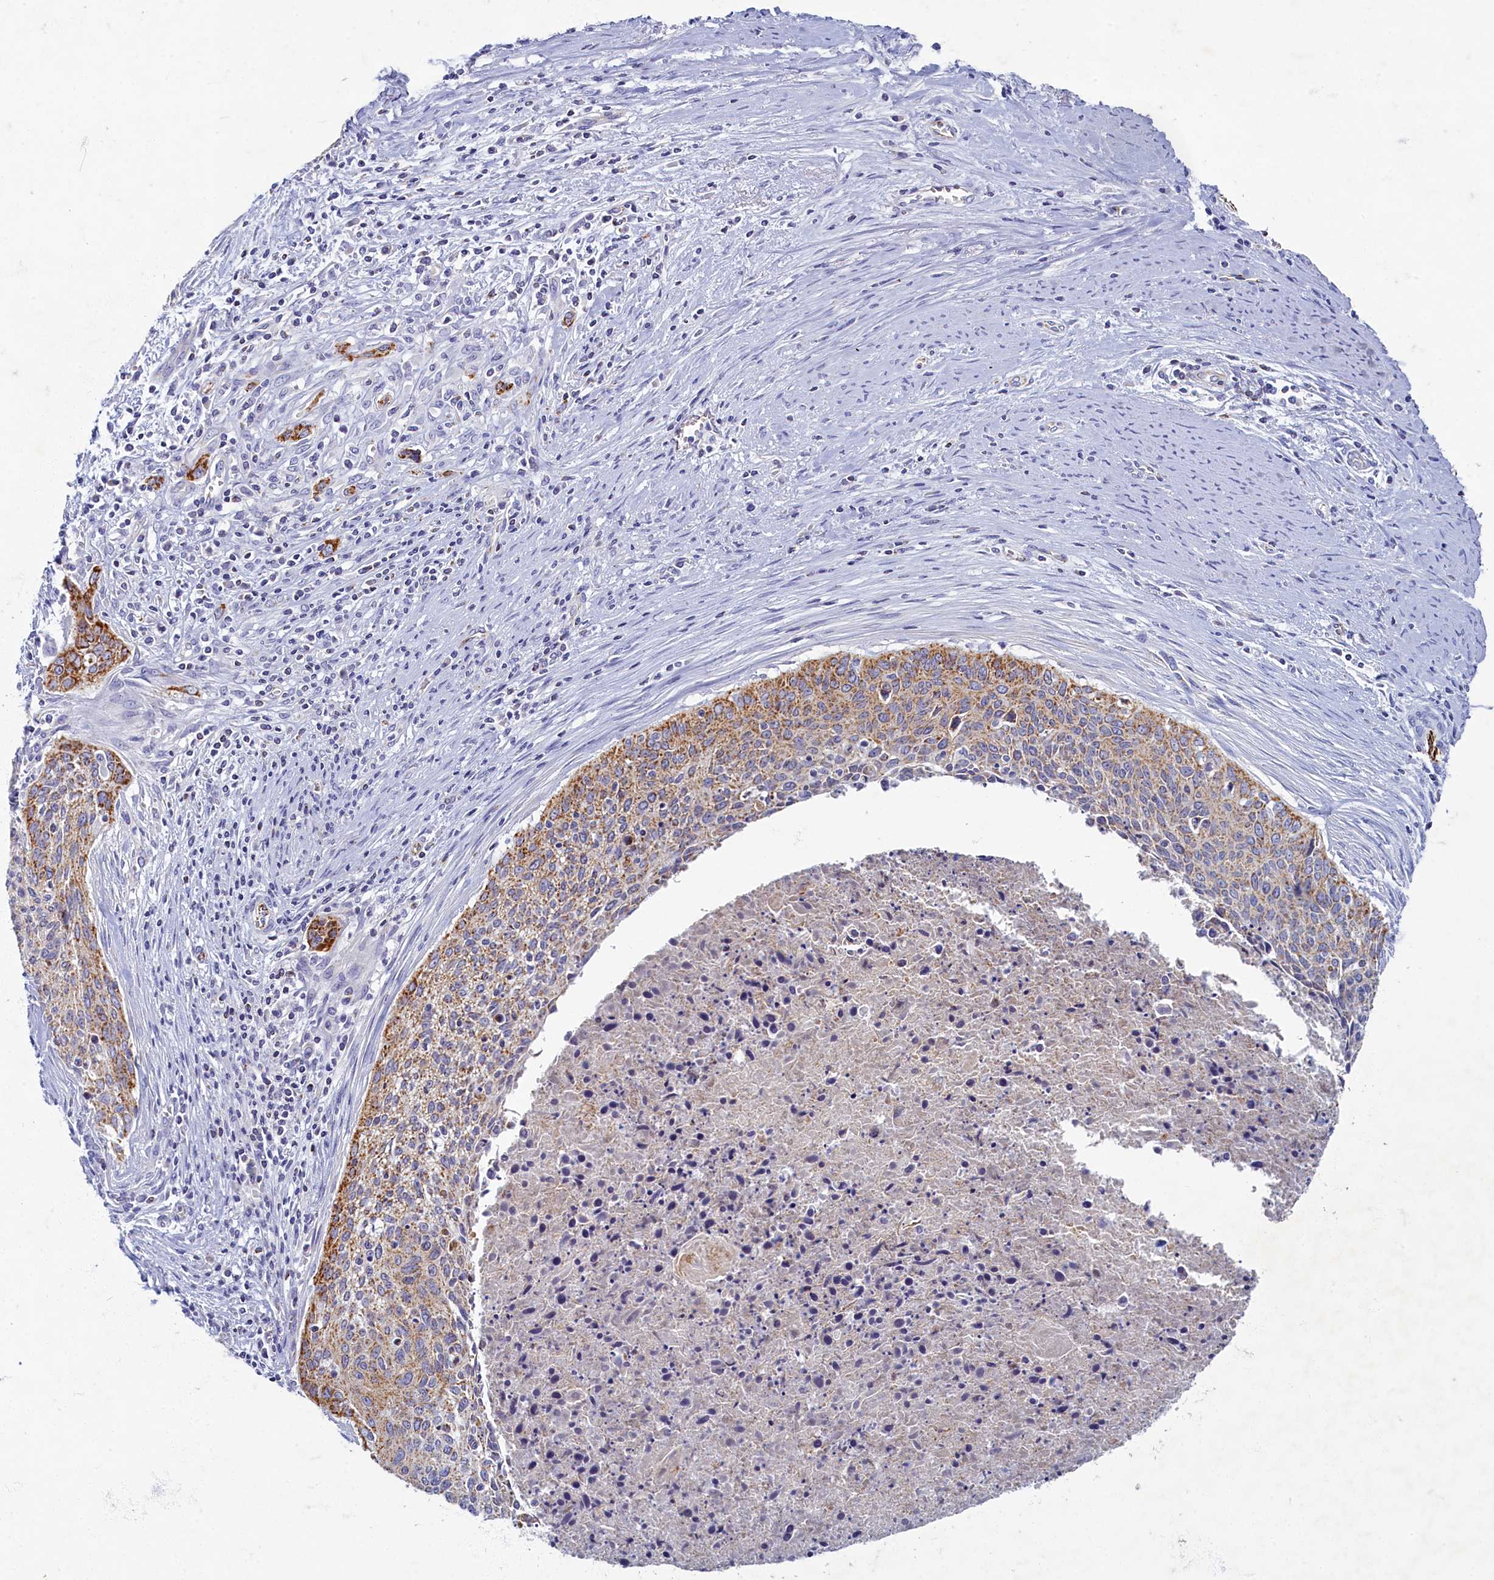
{"staining": {"intensity": "moderate", "quantity": "25%-75%", "location": "cytoplasmic/membranous"}, "tissue": "cervical cancer", "cell_type": "Tumor cells", "image_type": "cancer", "snomed": [{"axis": "morphology", "description": "Squamous cell carcinoma, NOS"}, {"axis": "topography", "description": "Cervix"}], "caption": "Human cervical cancer stained with a brown dye reveals moderate cytoplasmic/membranous positive staining in approximately 25%-75% of tumor cells.", "gene": "OCIAD2", "patient": {"sex": "female", "age": 55}}